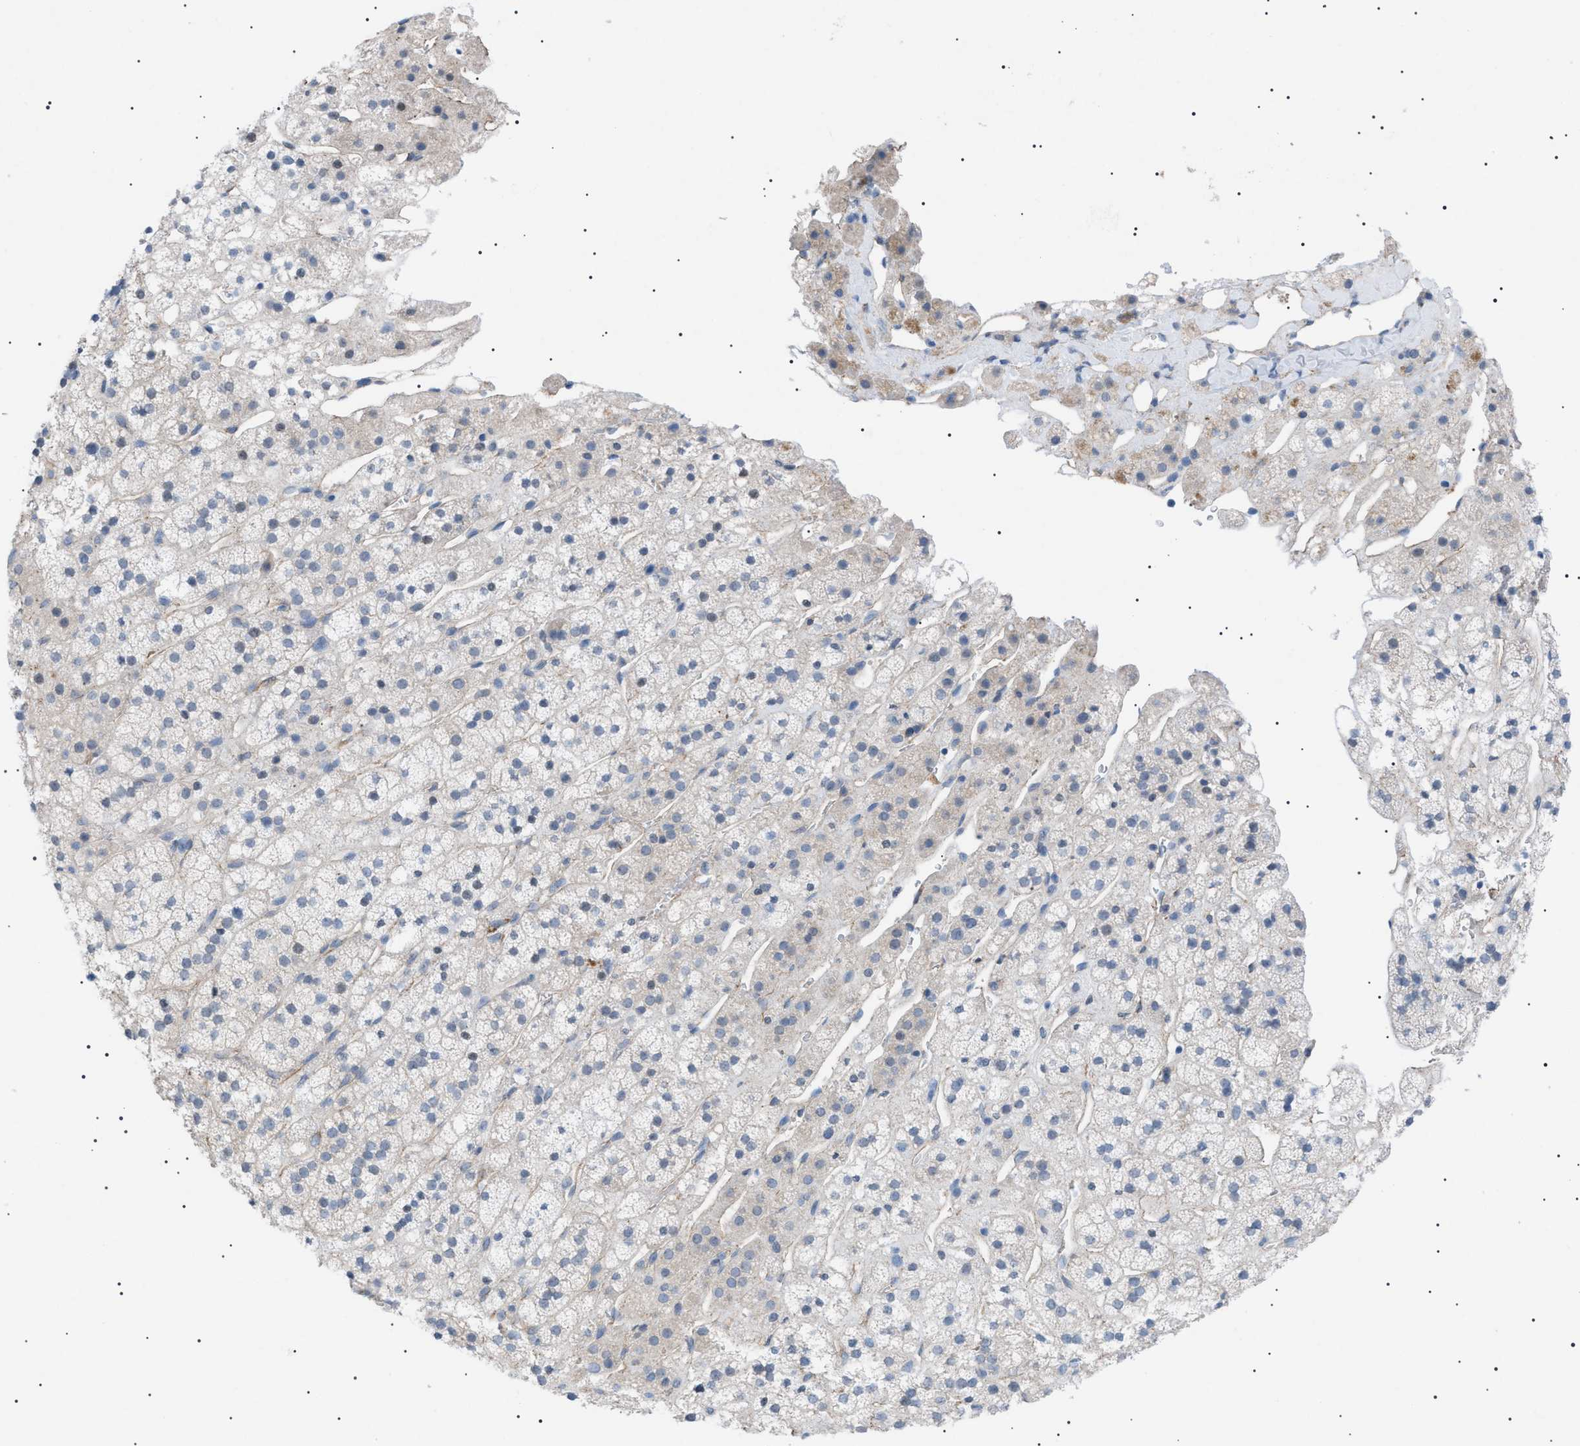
{"staining": {"intensity": "negative", "quantity": "none", "location": "none"}, "tissue": "adrenal gland", "cell_type": "Glandular cells", "image_type": "normal", "snomed": [{"axis": "morphology", "description": "Normal tissue, NOS"}, {"axis": "topography", "description": "Adrenal gland"}], "caption": "A high-resolution image shows immunohistochemistry (IHC) staining of normal adrenal gland, which reveals no significant expression in glandular cells. (Brightfield microscopy of DAB (3,3'-diaminobenzidine) immunohistochemistry (IHC) at high magnification).", "gene": "ADAMTS1", "patient": {"sex": "male", "age": 56}}